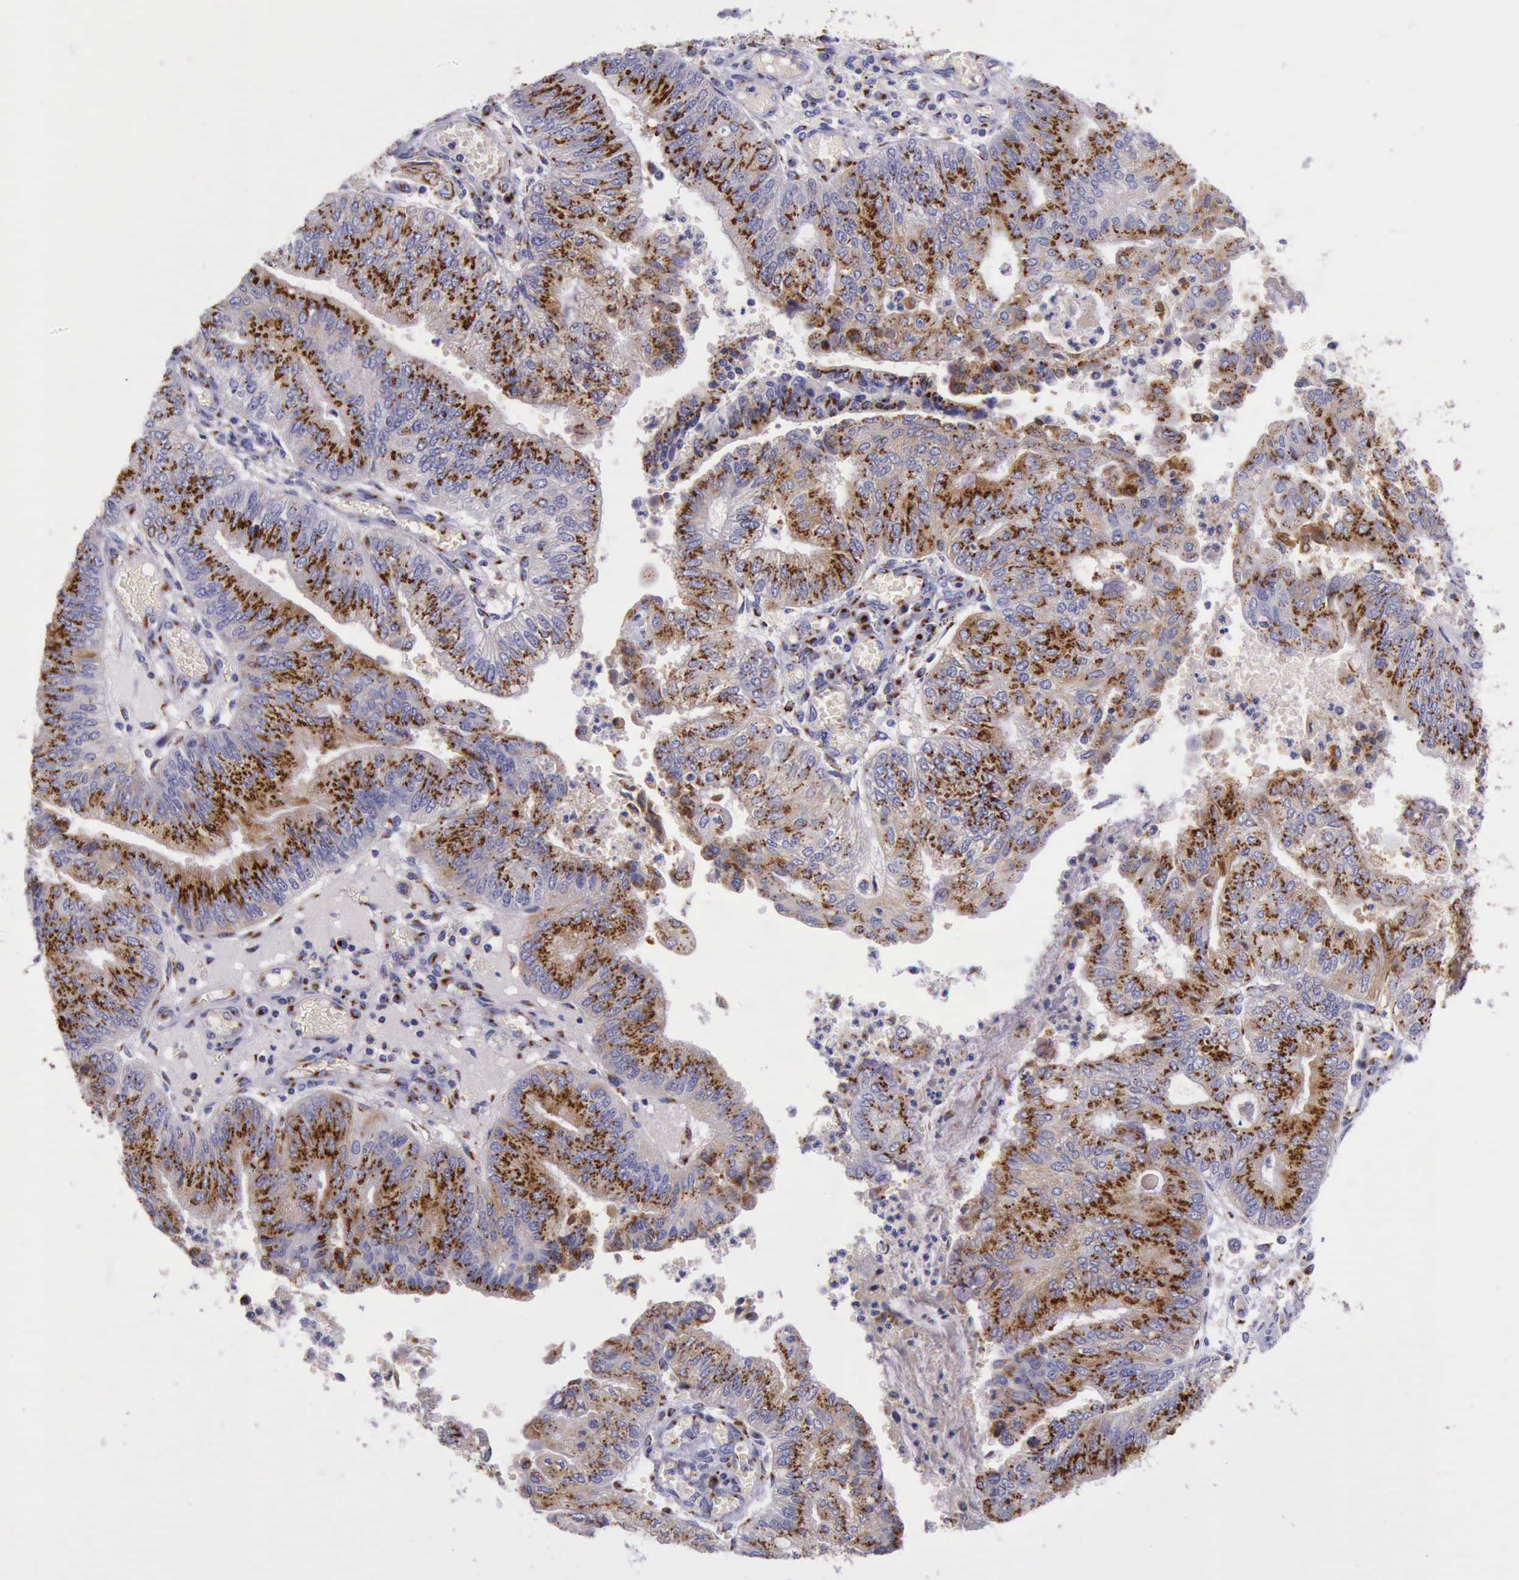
{"staining": {"intensity": "strong", "quantity": ">75%", "location": "cytoplasmic/membranous"}, "tissue": "endometrial cancer", "cell_type": "Tumor cells", "image_type": "cancer", "snomed": [{"axis": "morphology", "description": "Adenocarcinoma, NOS"}, {"axis": "topography", "description": "Endometrium"}], "caption": "This is a histology image of immunohistochemistry staining of endometrial adenocarcinoma, which shows strong staining in the cytoplasmic/membranous of tumor cells.", "gene": "GOLGA5", "patient": {"sex": "female", "age": 59}}